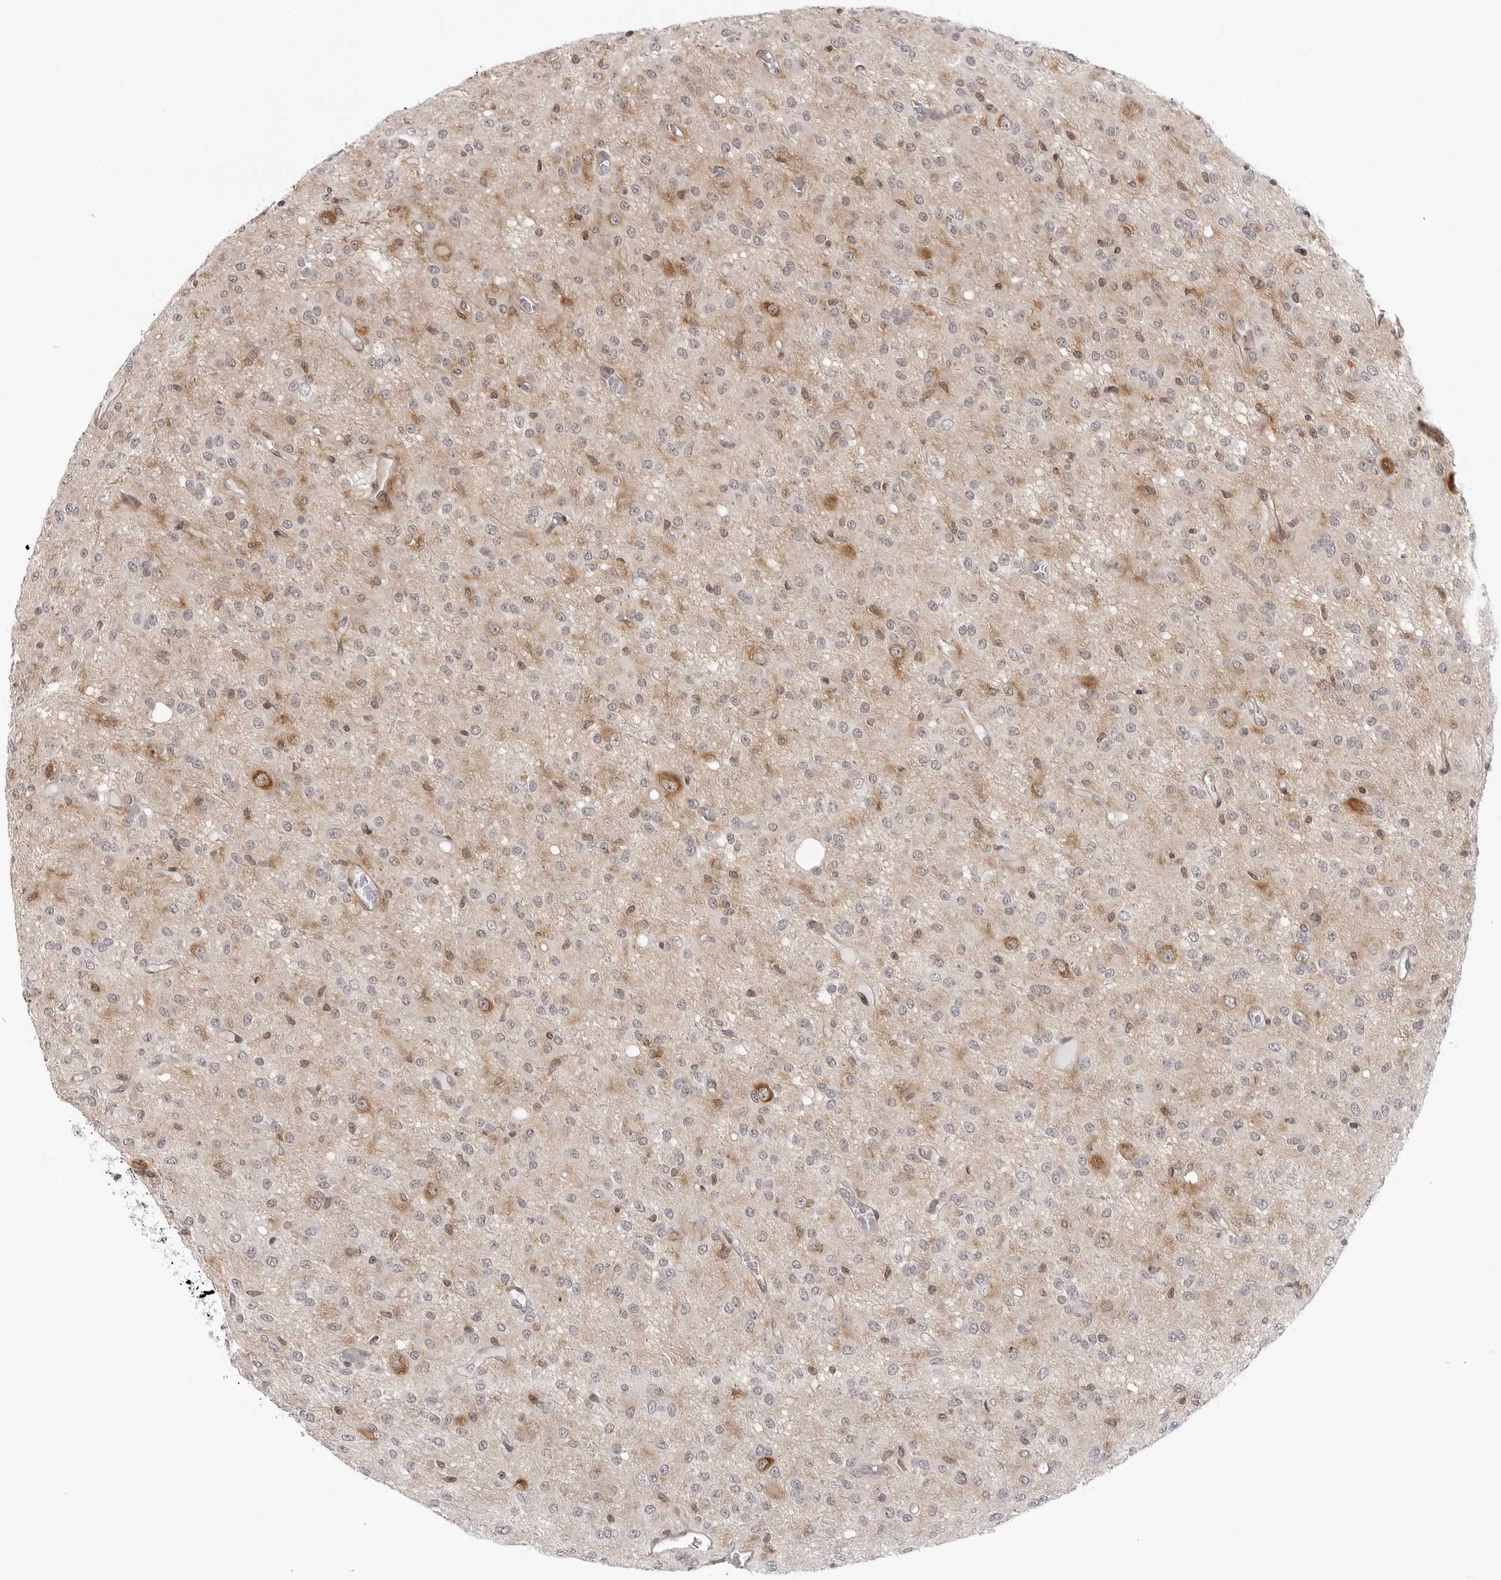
{"staining": {"intensity": "weak", "quantity": "<25%", "location": "cytoplasmic/membranous"}, "tissue": "glioma", "cell_type": "Tumor cells", "image_type": "cancer", "snomed": [{"axis": "morphology", "description": "Glioma, malignant, High grade"}, {"axis": "topography", "description": "Brain"}], "caption": "Tumor cells show no significant protein positivity in glioma.", "gene": "SRGAP2", "patient": {"sex": "female", "age": 59}}